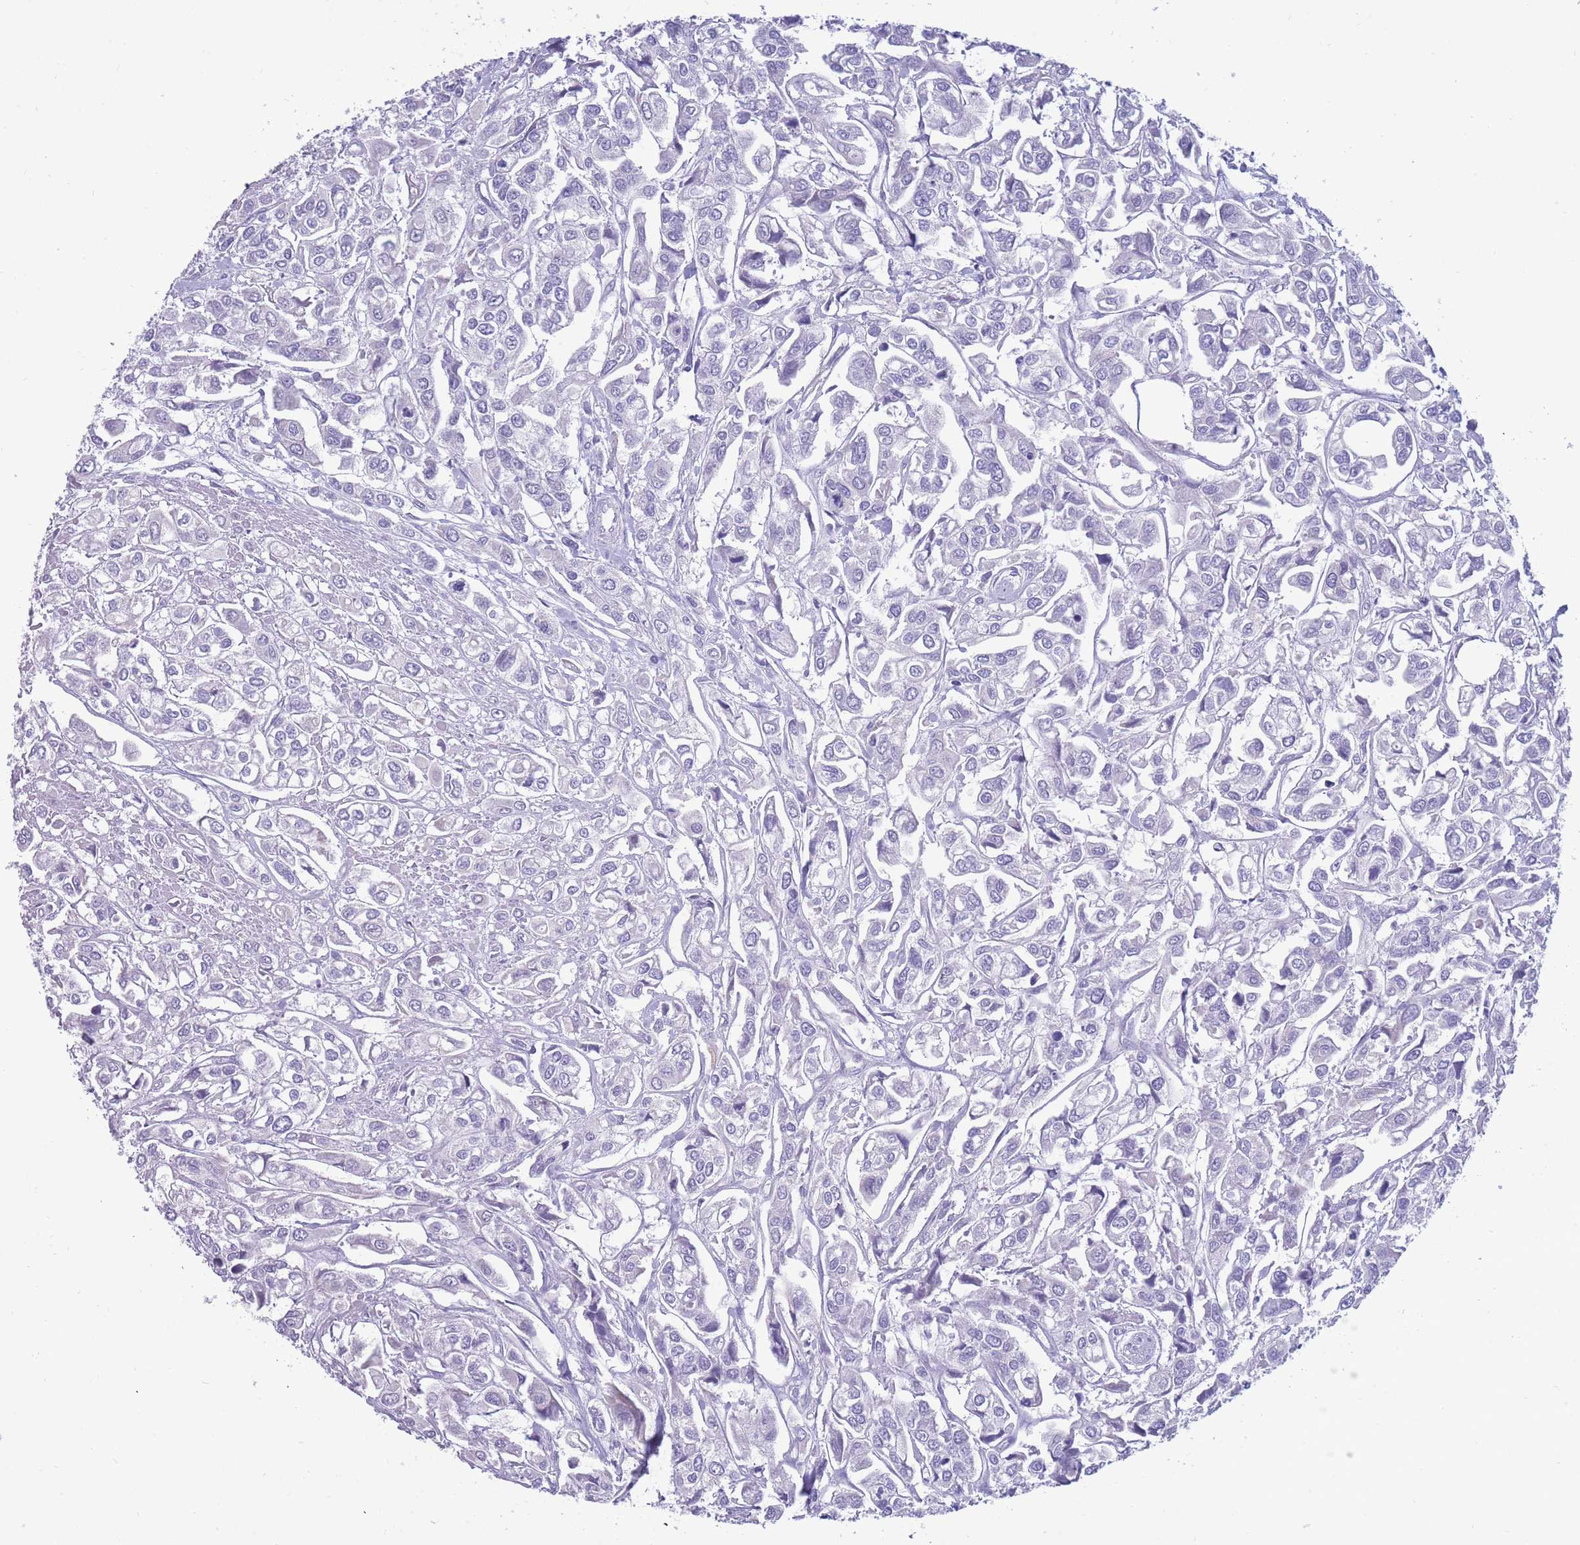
{"staining": {"intensity": "negative", "quantity": "none", "location": "none"}, "tissue": "urothelial cancer", "cell_type": "Tumor cells", "image_type": "cancer", "snomed": [{"axis": "morphology", "description": "Urothelial carcinoma, High grade"}, {"axis": "topography", "description": "Urinary bladder"}], "caption": "IHC of high-grade urothelial carcinoma reveals no expression in tumor cells.", "gene": "INTS2", "patient": {"sex": "male", "age": 67}}